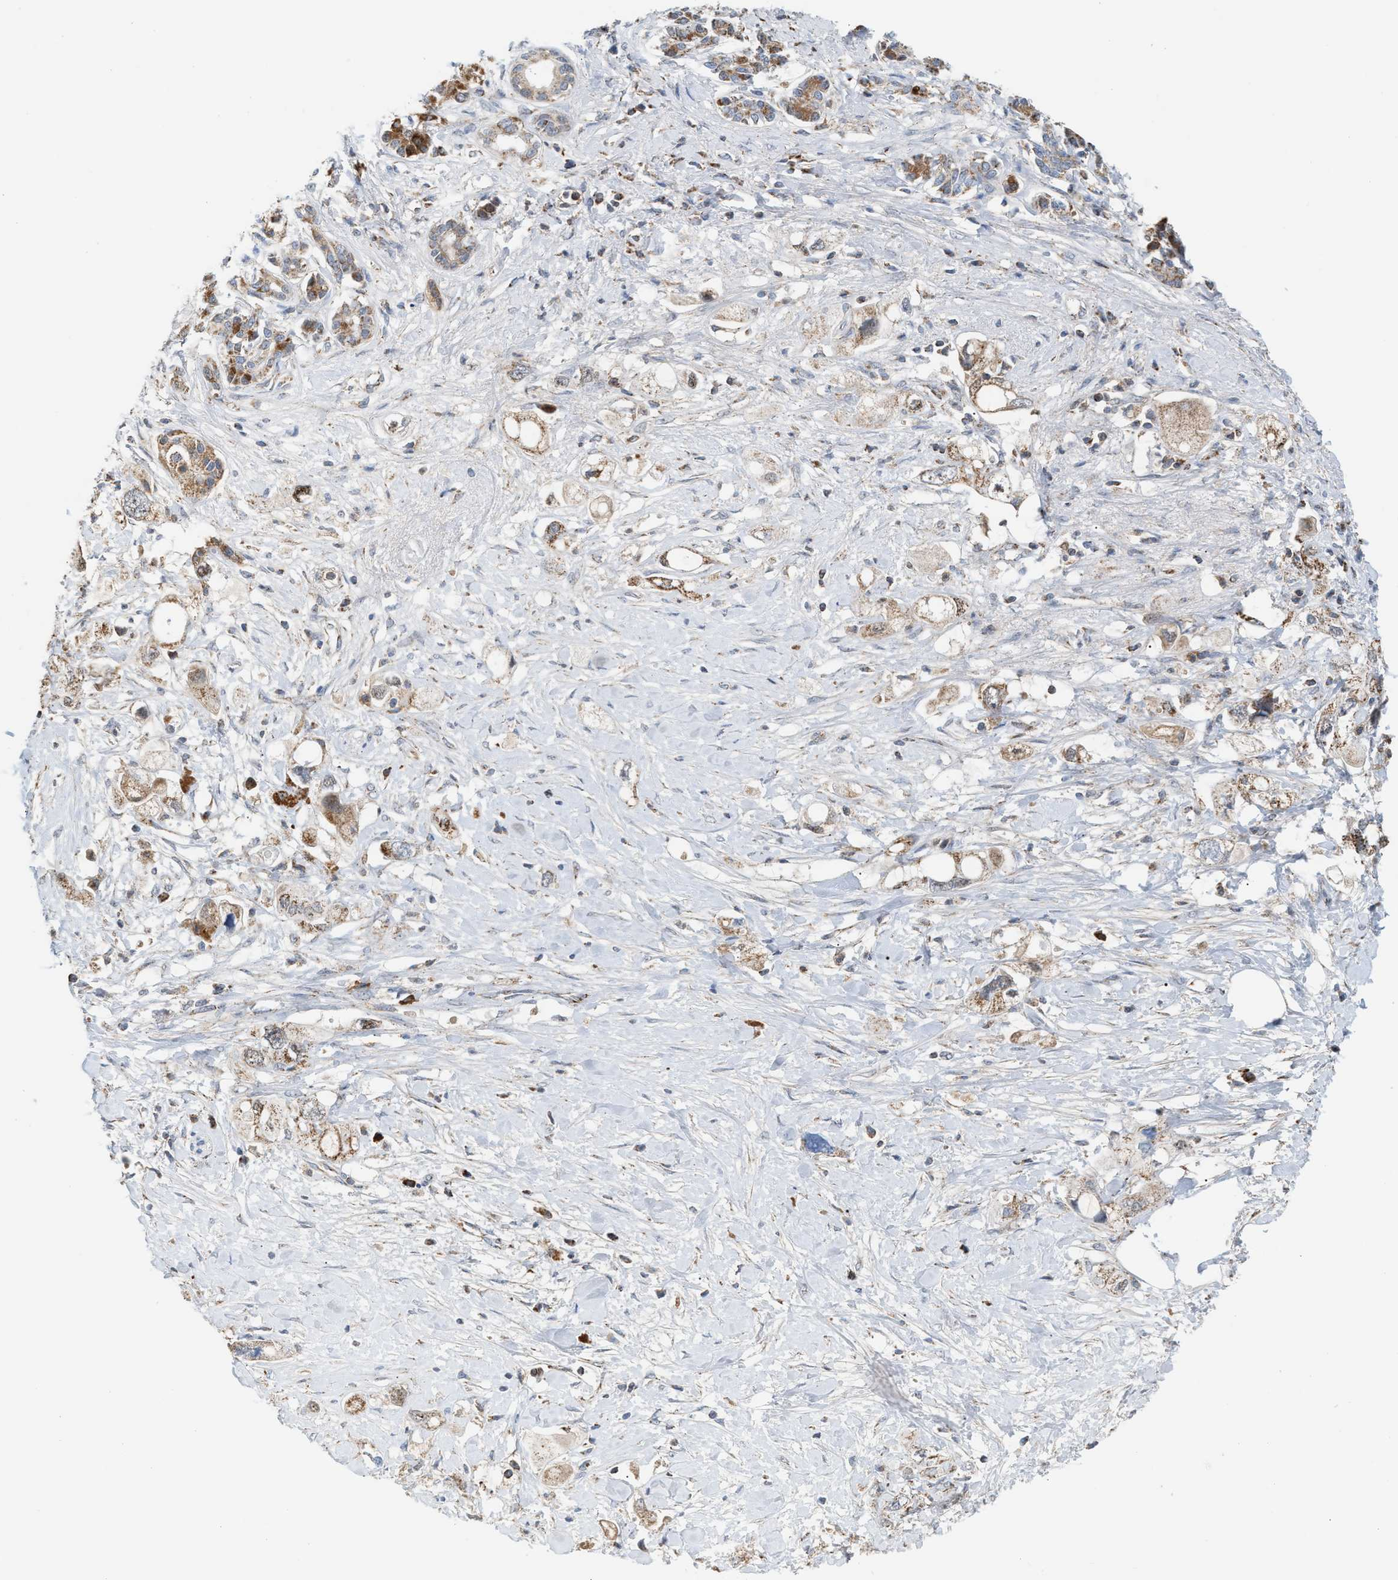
{"staining": {"intensity": "weak", "quantity": ">75%", "location": "cytoplasmic/membranous"}, "tissue": "pancreatic cancer", "cell_type": "Tumor cells", "image_type": "cancer", "snomed": [{"axis": "morphology", "description": "Adenocarcinoma, NOS"}, {"axis": "topography", "description": "Pancreas"}], "caption": "A brown stain shows weak cytoplasmic/membranous staining of a protein in human pancreatic adenocarcinoma tumor cells. Ihc stains the protein of interest in brown and the nuclei are stained blue.", "gene": "PMPCA", "patient": {"sex": "female", "age": 56}}